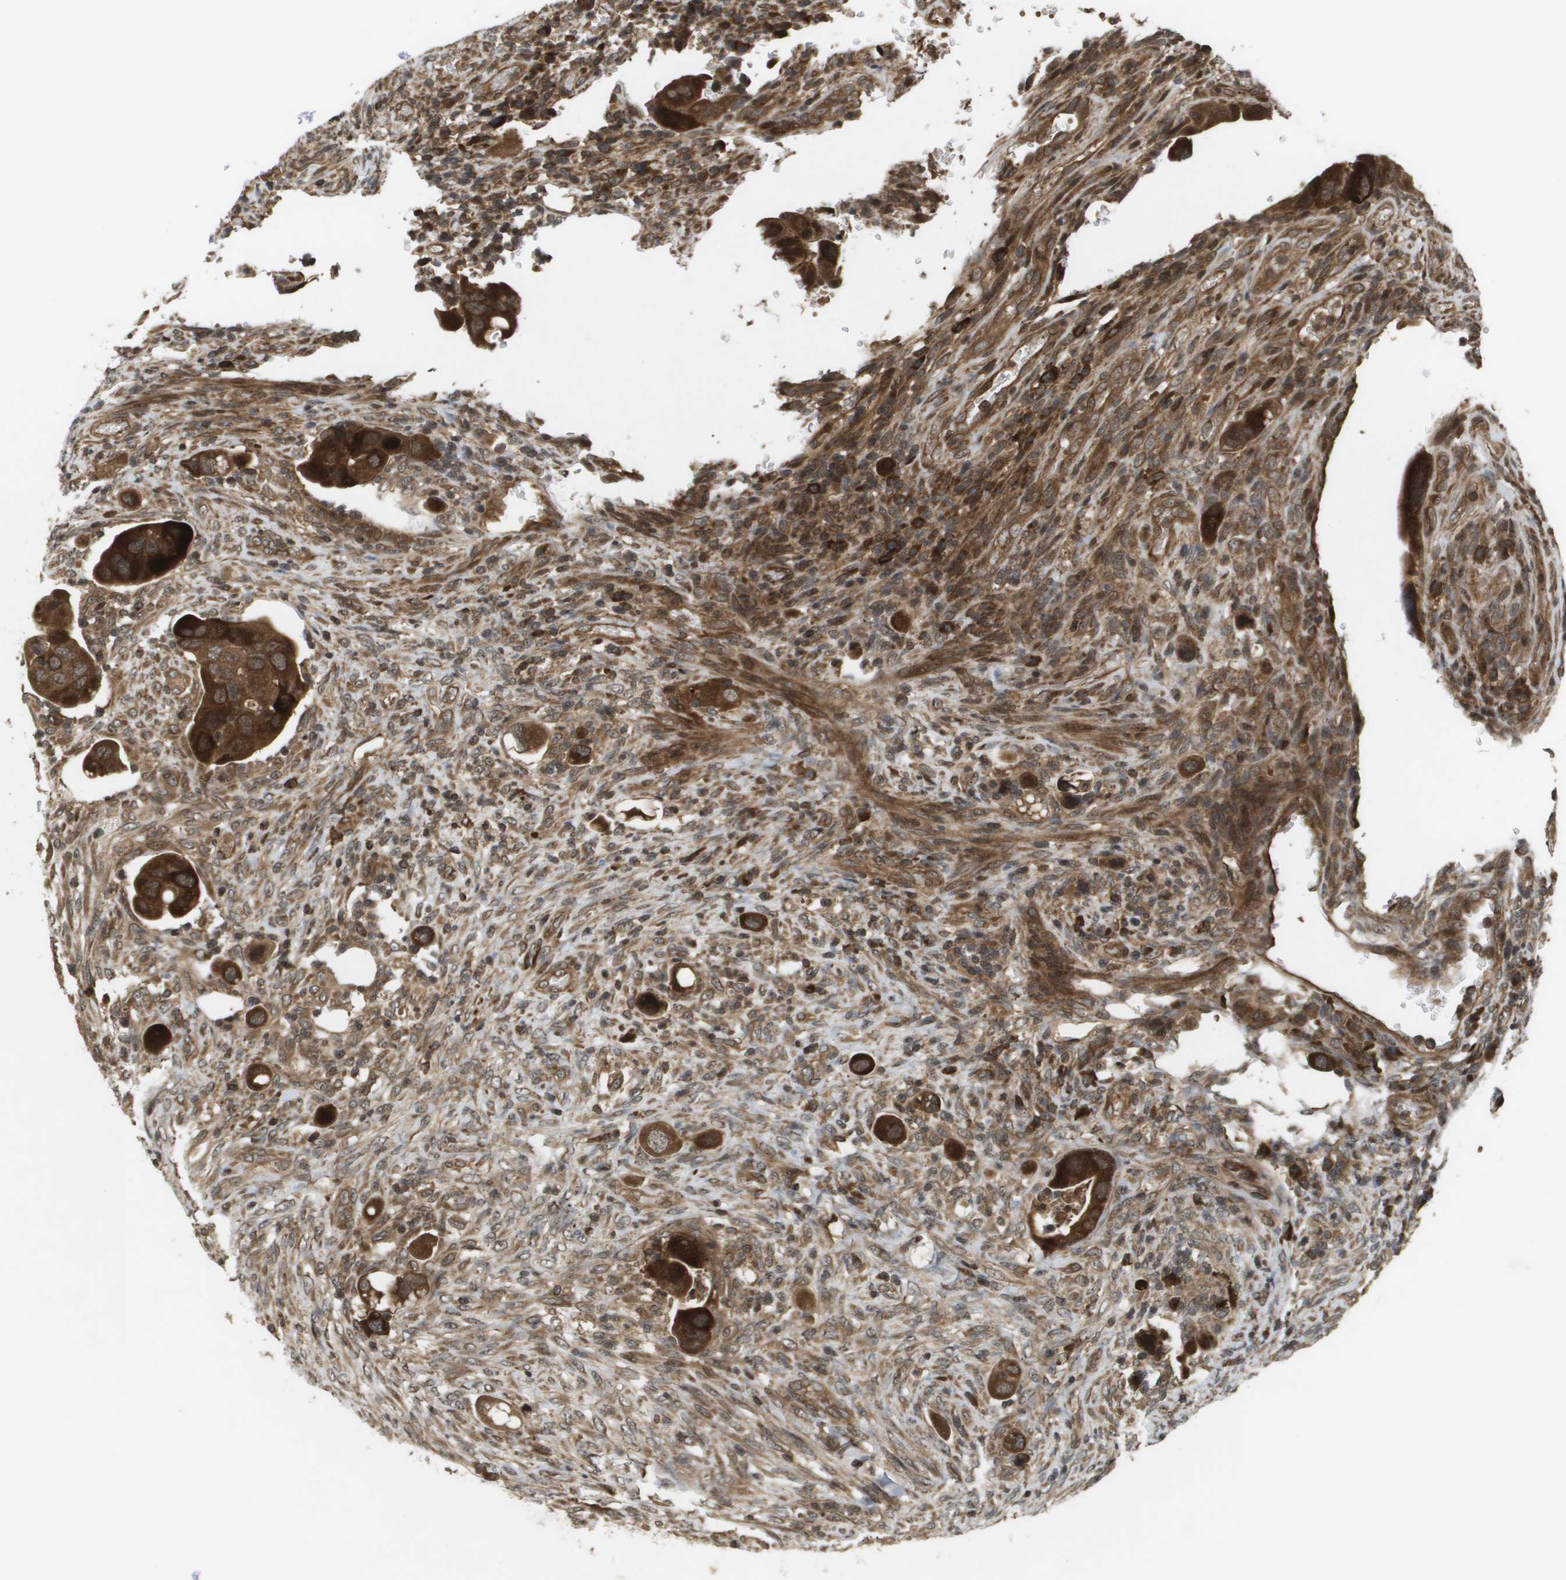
{"staining": {"intensity": "strong", "quantity": ">75%", "location": "cytoplasmic/membranous,nuclear"}, "tissue": "colorectal cancer", "cell_type": "Tumor cells", "image_type": "cancer", "snomed": [{"axis": "morphology", "description": "Adenocarcinoma, NOS"}, {"axis": "topography", "description": "Rectum"}], "caption": "IHC of colorectal adenocarcinoma exhibits high levels of strong cytoplasmic/membranous and nuclear expression in about >75% of tumor cells.", "gene": "KIF11", "patient": {"sex": "female", "age": 57}}